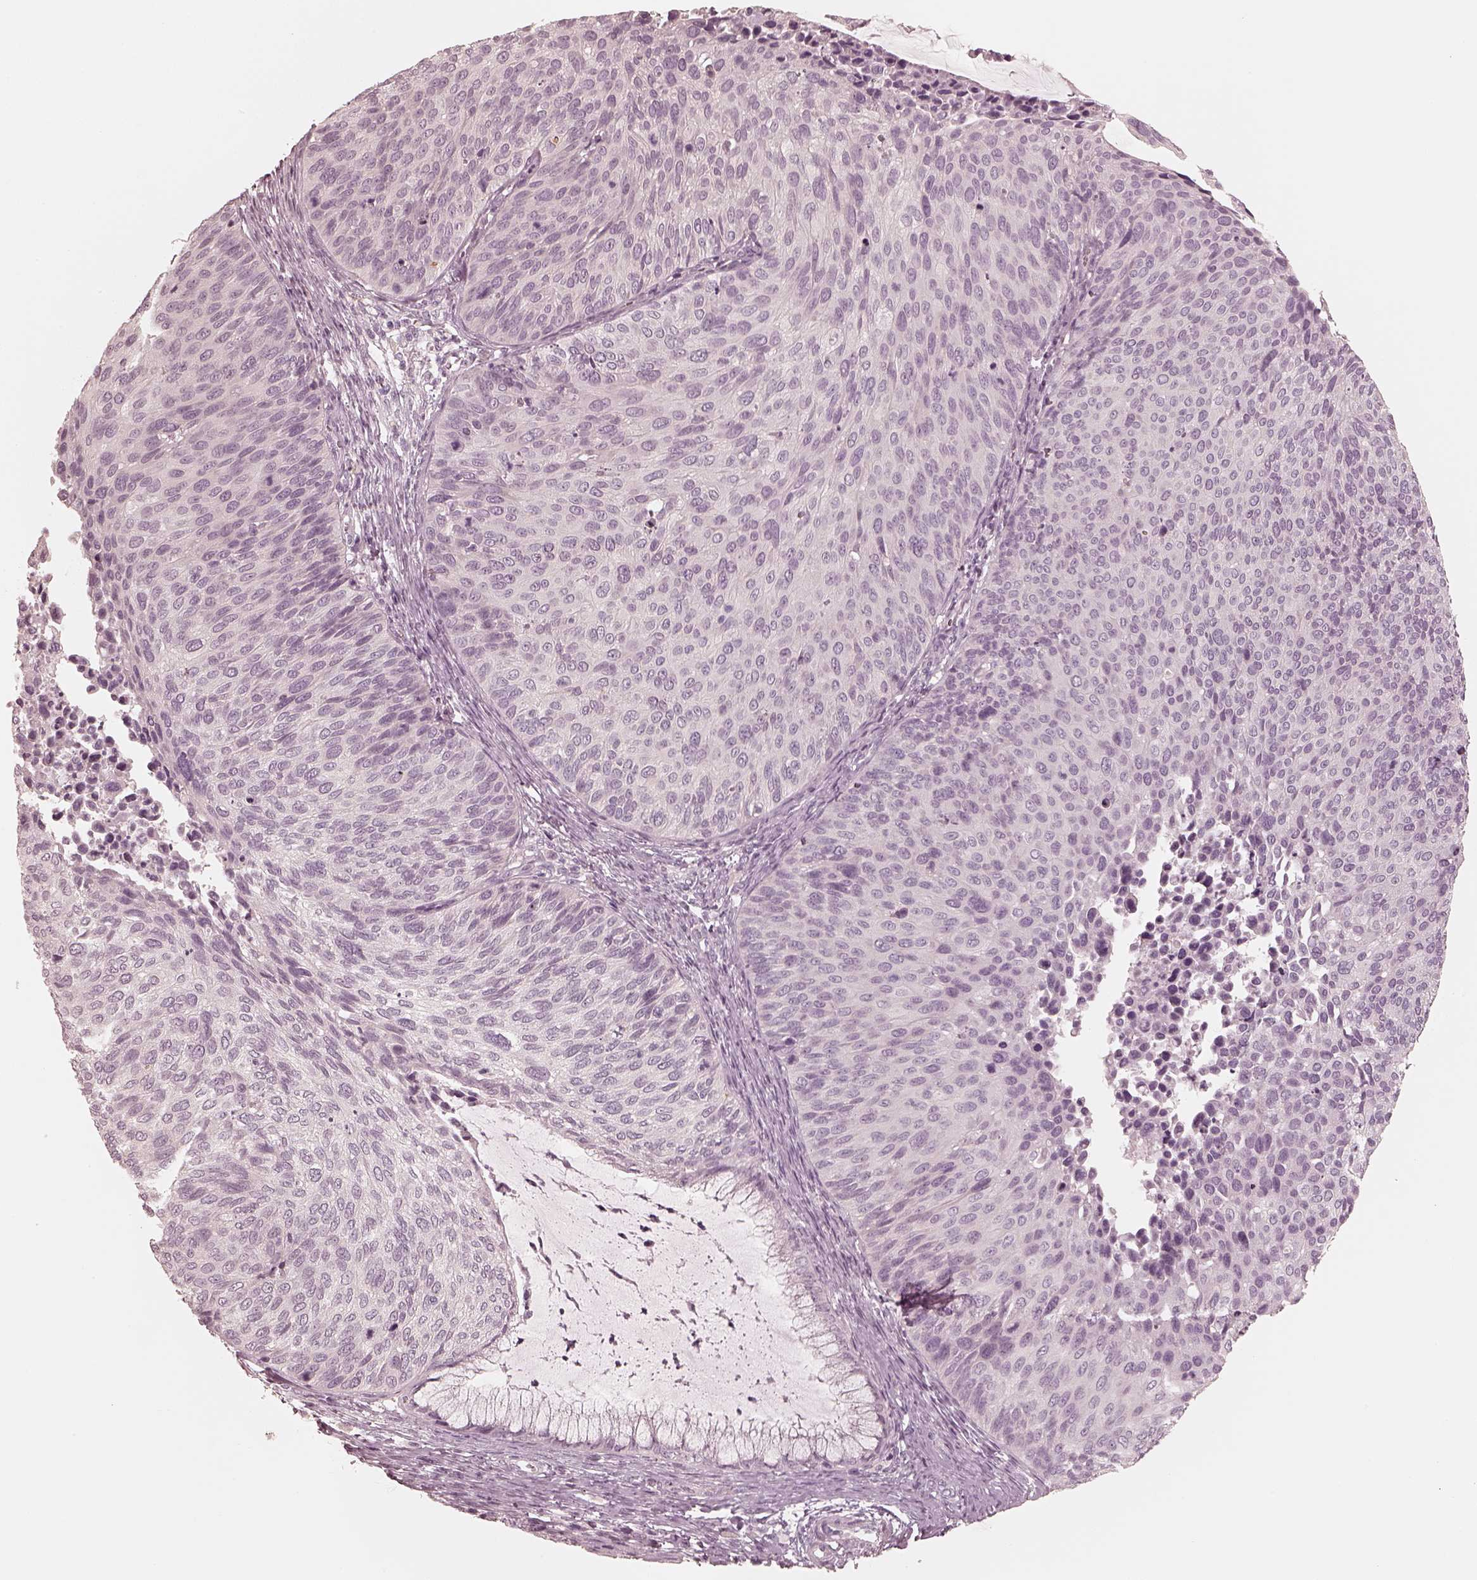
{"staining": {"intensity": "negative", "quantity": "none", "location": "none"}, "tissue": "cervical cancer", "cell_type": "Tumor cells", "image_type": "cancer", "snomed": [{"axis": "morphology", "description": "Squamous cell carcinoma, NOS"}, {"axis": "topography", "description": "Cervix"}], "caption": "Human cervical cancer (squamous cell carcinoma) stained for a protein using immunohistochemistry (IHC) exhibits no expression in tumor cells.", "gene": "CALR3", "patient": {"sex": "female", "age": 36}}